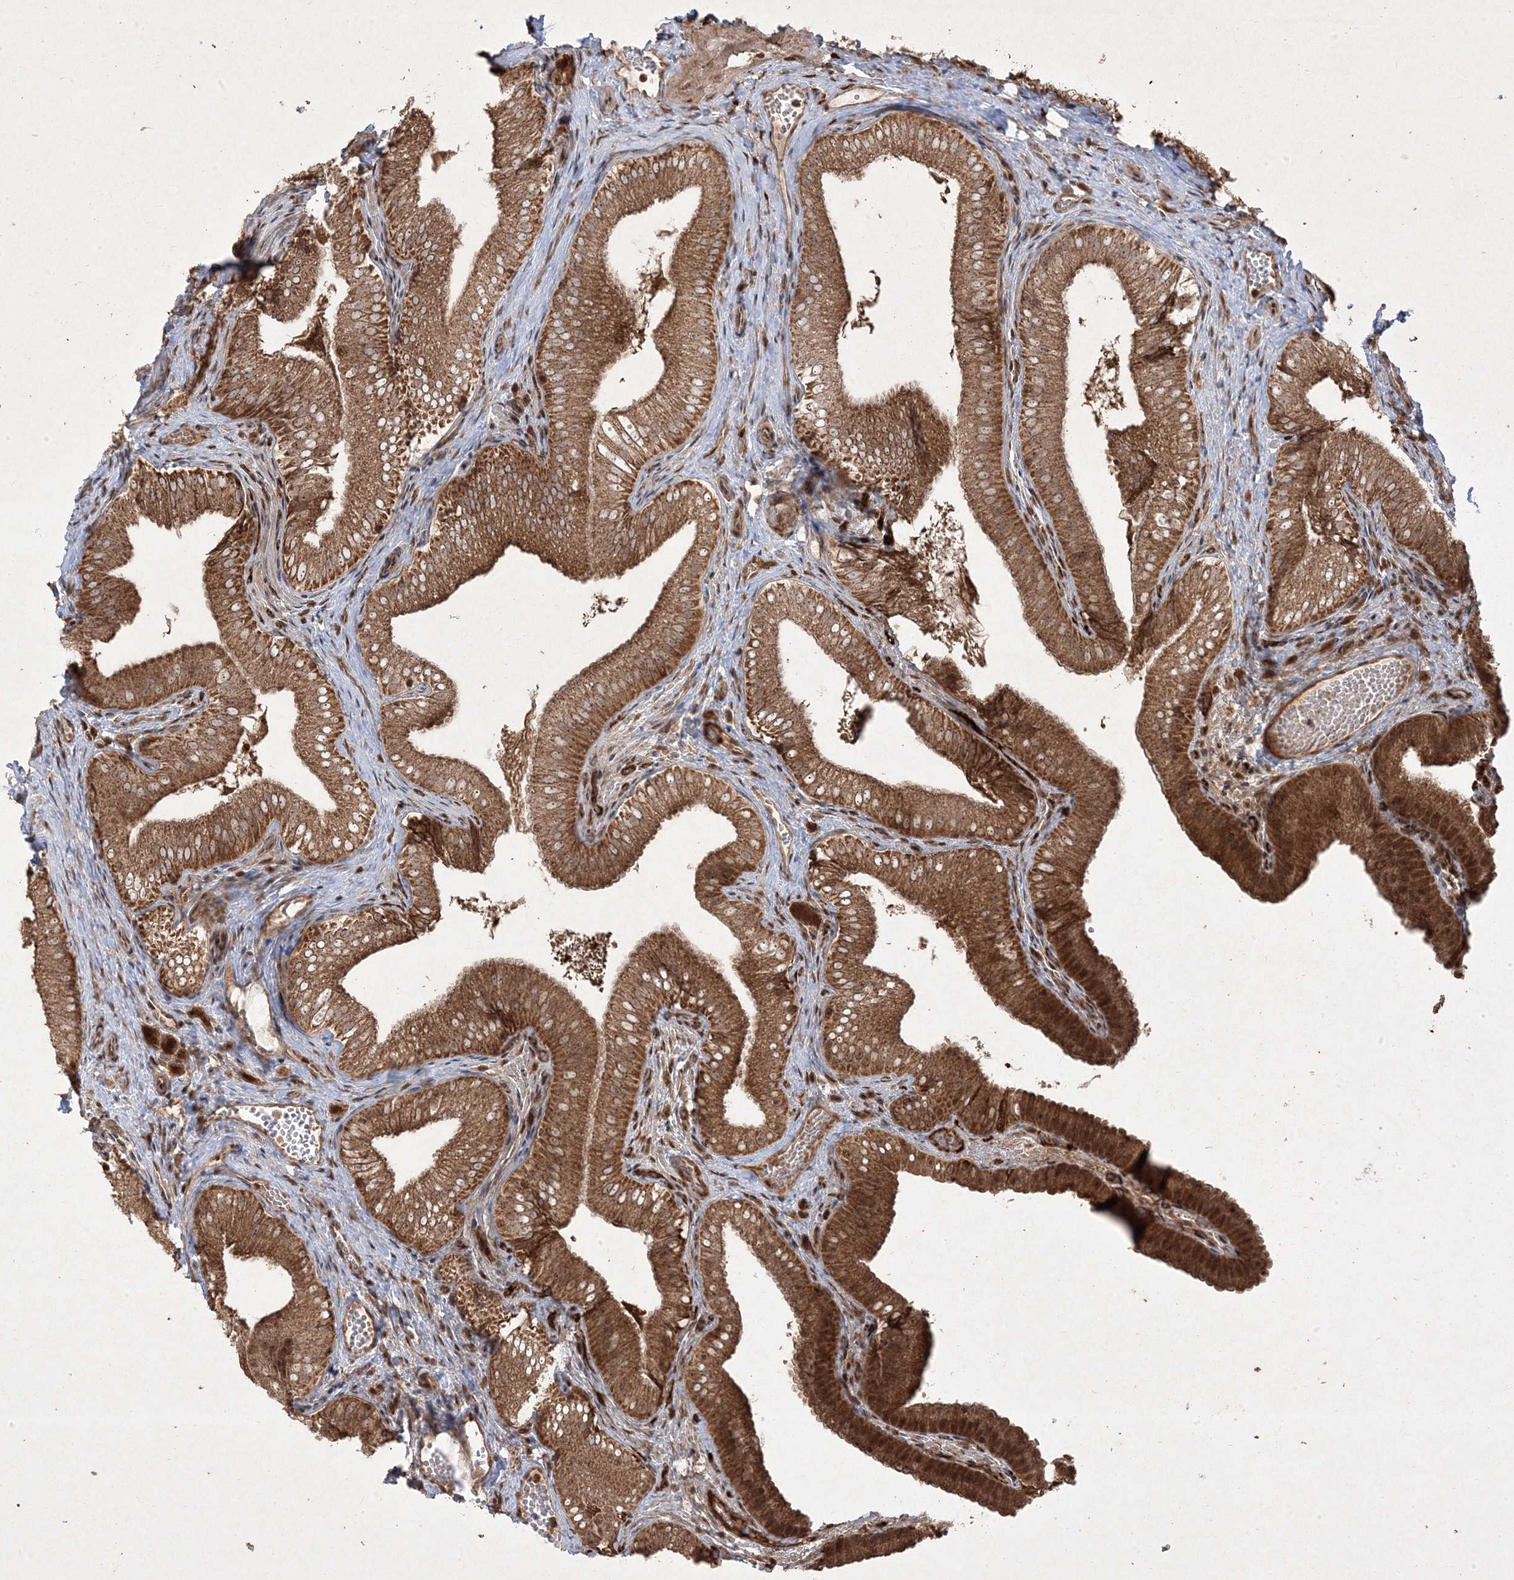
{"staining": {"intensity": "strong", "quantity": ">75%", "location": "cytoplasmic/membranous,nuclear"}, "tissue": "gallbladder", "cell_type": "Glandular cells", "image_type": "normal", "snomed": [{"axis": "morphology", "description": "Normal tissue, NOS"}, {"axis": "topography", "description": "Gallbladder"}], "caption": "Protein staining of benign gallbladder shows strong cytoplasmic/membranous,nuclear staining in approximately >75% of glandular cells.", "gene": "PLEKHM2", "patient": {"sex": "female", "age": 30}}